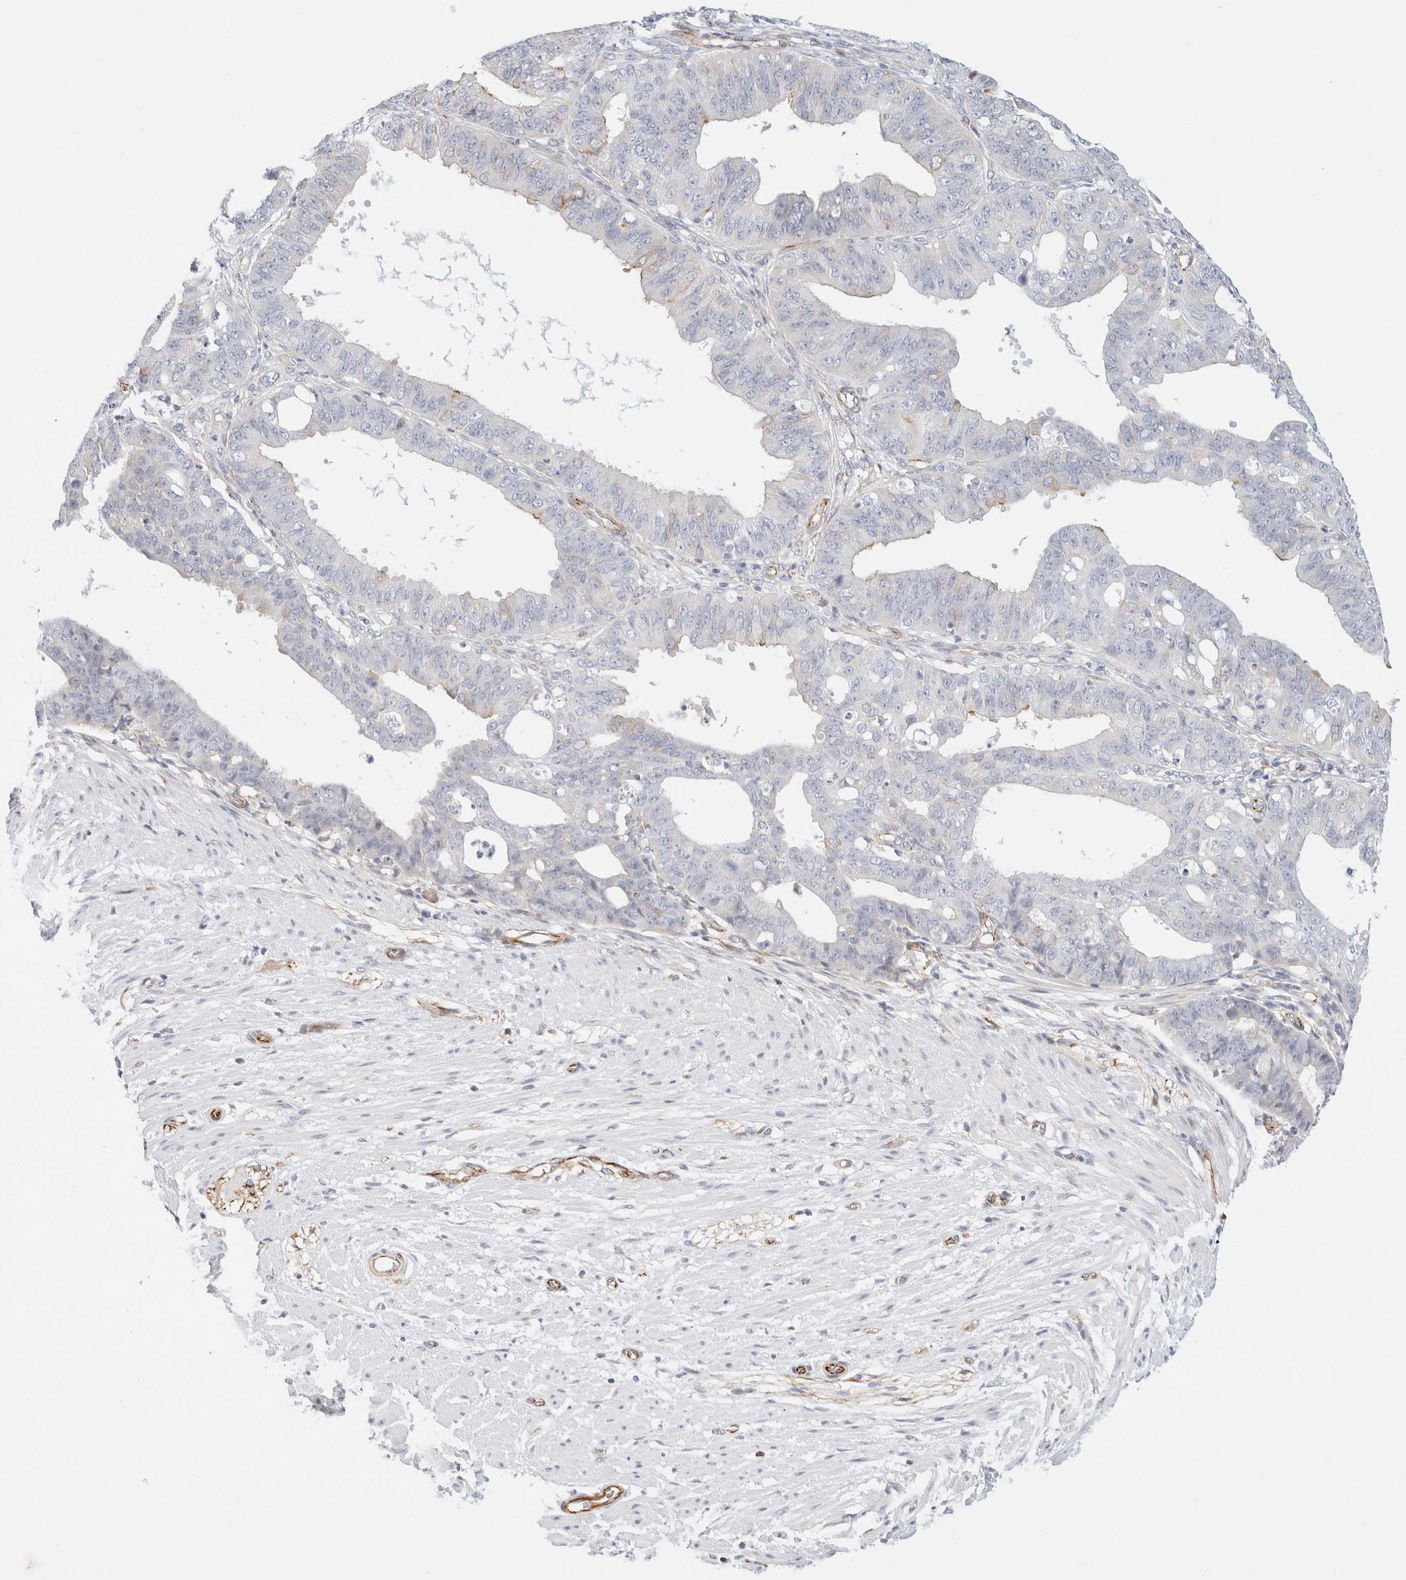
{"staining": {"intensity": "negative", "quantity": "none", "location": "none"}, "tissue": "ovarian cancer", "cell_type": "Tumor cells", "image_type": "cancer", "snomed": [{"axis": "morphology", "description": "Carcinoma, endometroid"}, {"axis": "topography", "description": "Ovary"}], "caption": "Immunohistochemistry of ovarian endometroid carcinoma displays no positivity in tumor cells.", "gene": "SLC25A48", "patient": {"sex": "female", "age": 42}}